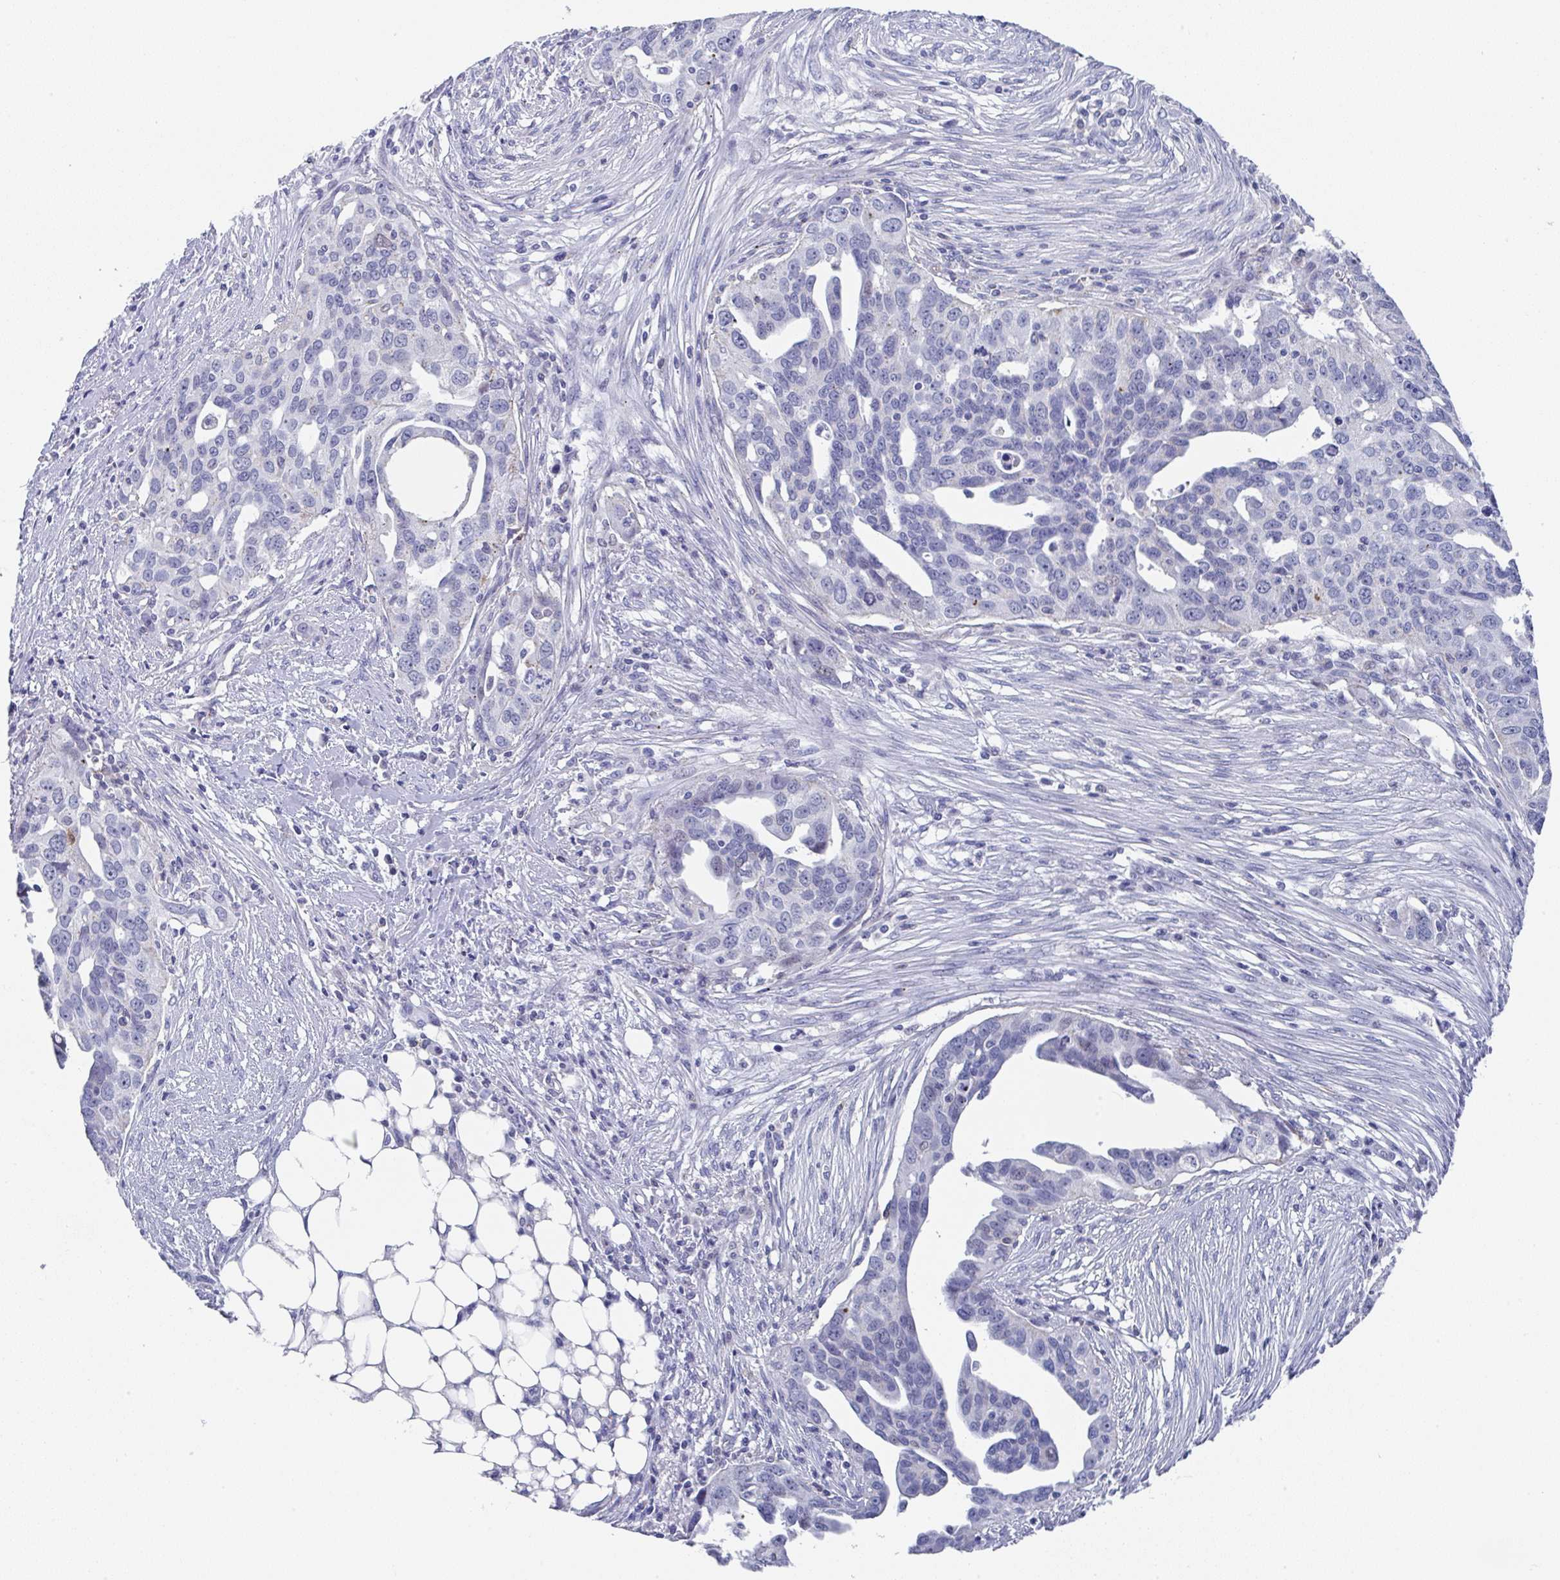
{"staining": {"intensity": "negative", "quantity": "none", "location": "none"}, "tissue": "ovarian cancer", "cell_type": "Tumor cells", "image_type": "cancer", "snomed": [{"axis": "morphology", "description": "Carcinoma, endometroid"}, {"axis": "morphology", "description": "Cystadenocarcinoma, serous, NOS"}, {"axis": "topography", "description": "Ovary"}], "caption": "Tumor cells show no significant staining in ovarian serous cystadenocarcinoma.", "gene": "TNFRSF8", "patient": {"sex": "female", "age": 45}}